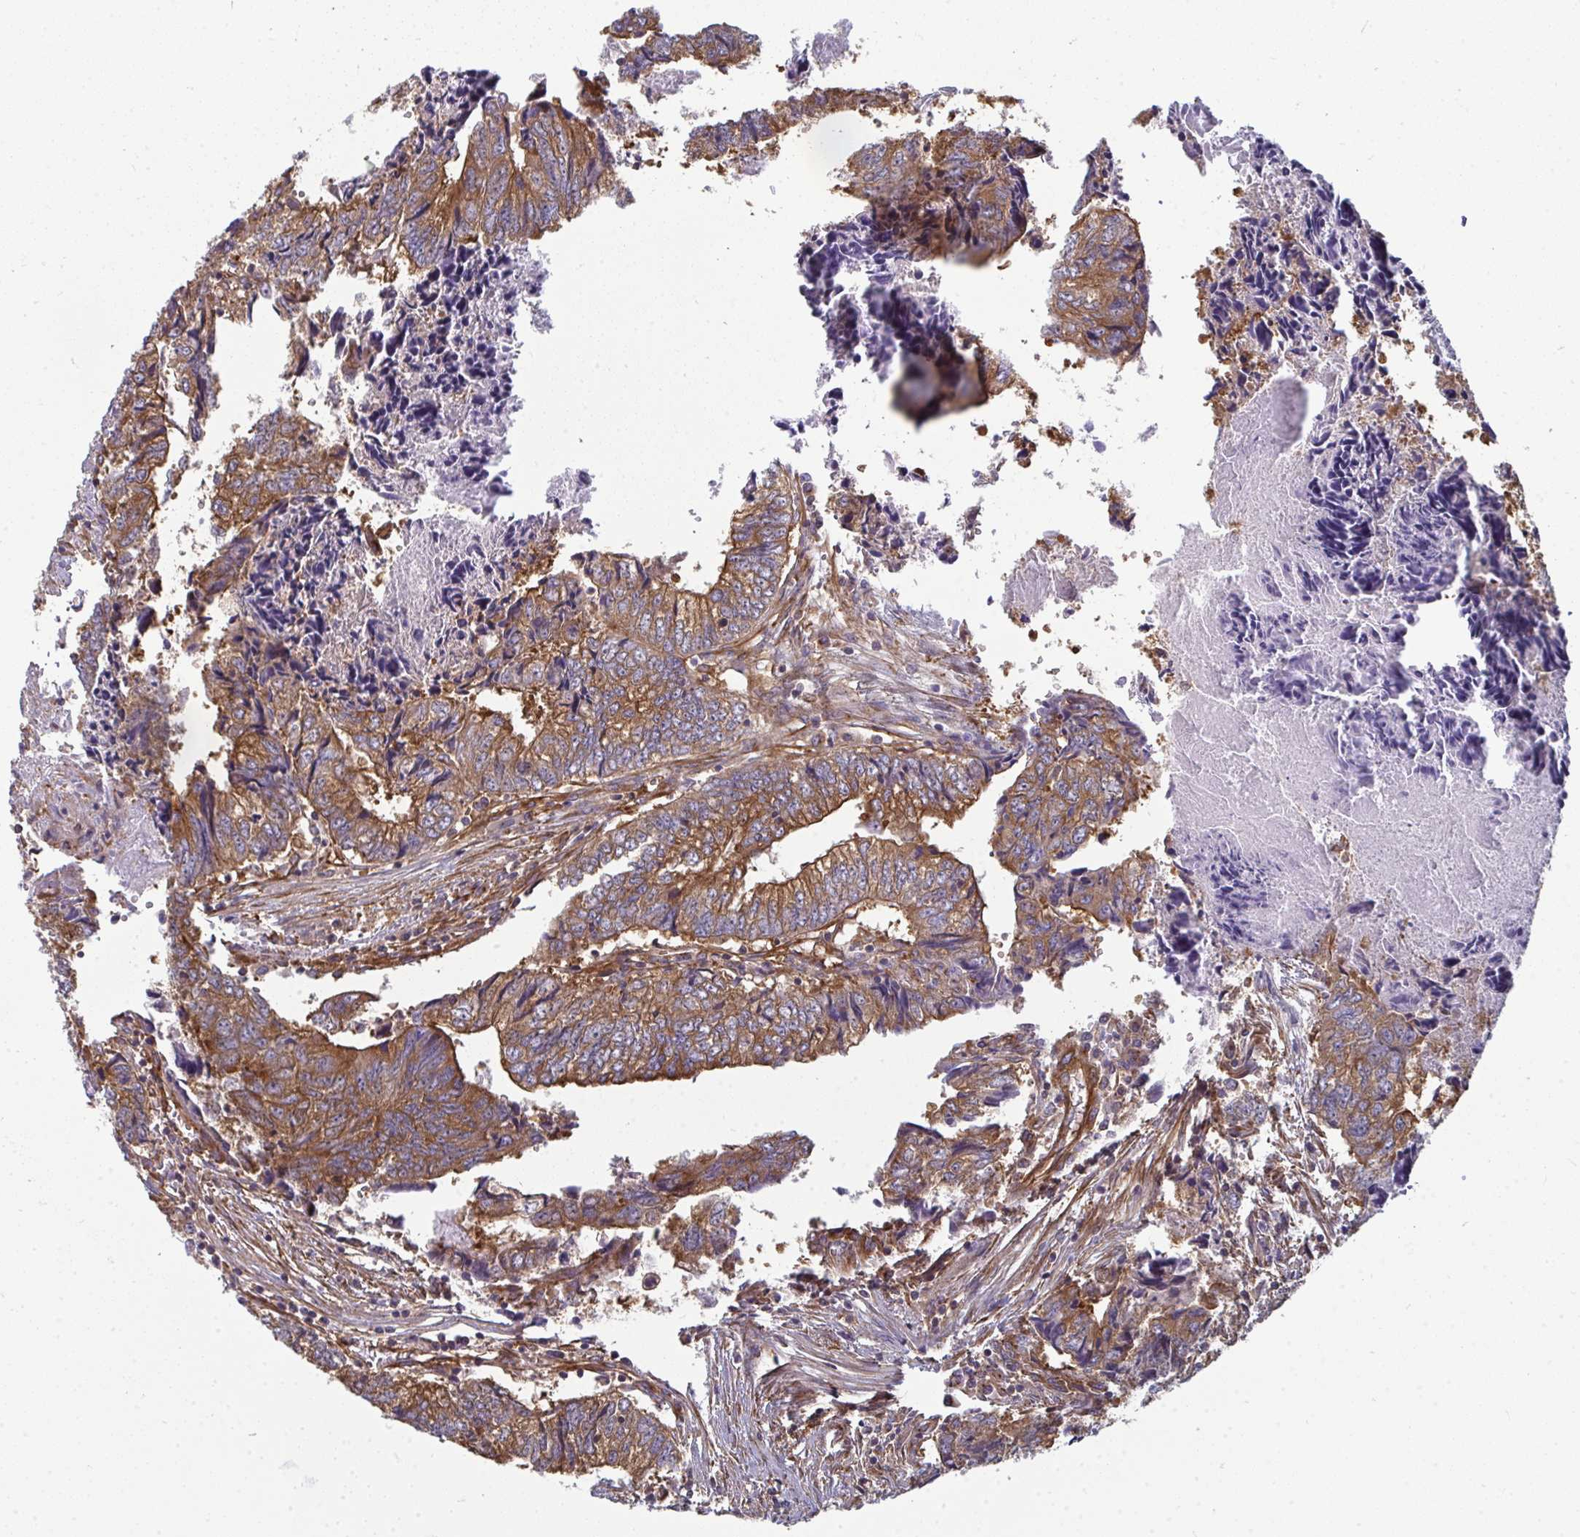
{"staining": {"intensity": "moderate", "quantity": ">75%", "location": "cytoplasmic/membranous"}, "tissue": "colorectal cancer", "cell_type": "Tumor cells", "image_type": "cancer", "snomed": [{"axis": "morphology", "description": "Adenocarcinoma, NOS"}, {"axis": "topography", "description": "Colon"}], "caption": "High-magnification brightfield microscopy of colorectal adenocarcinoma stained with DAB (3,3'-diaminobenzidine) (brown) and counterstained with hematoxylin (blue). tumor cells exhibit moderate cytoplasmic/membranous staining is present in approximately>75% of cells. (Brightfield microscopy of DAB IHC at high magnification).", "gene": "DYNC1I2", "patient": {"sex": "male", "age": 86}}